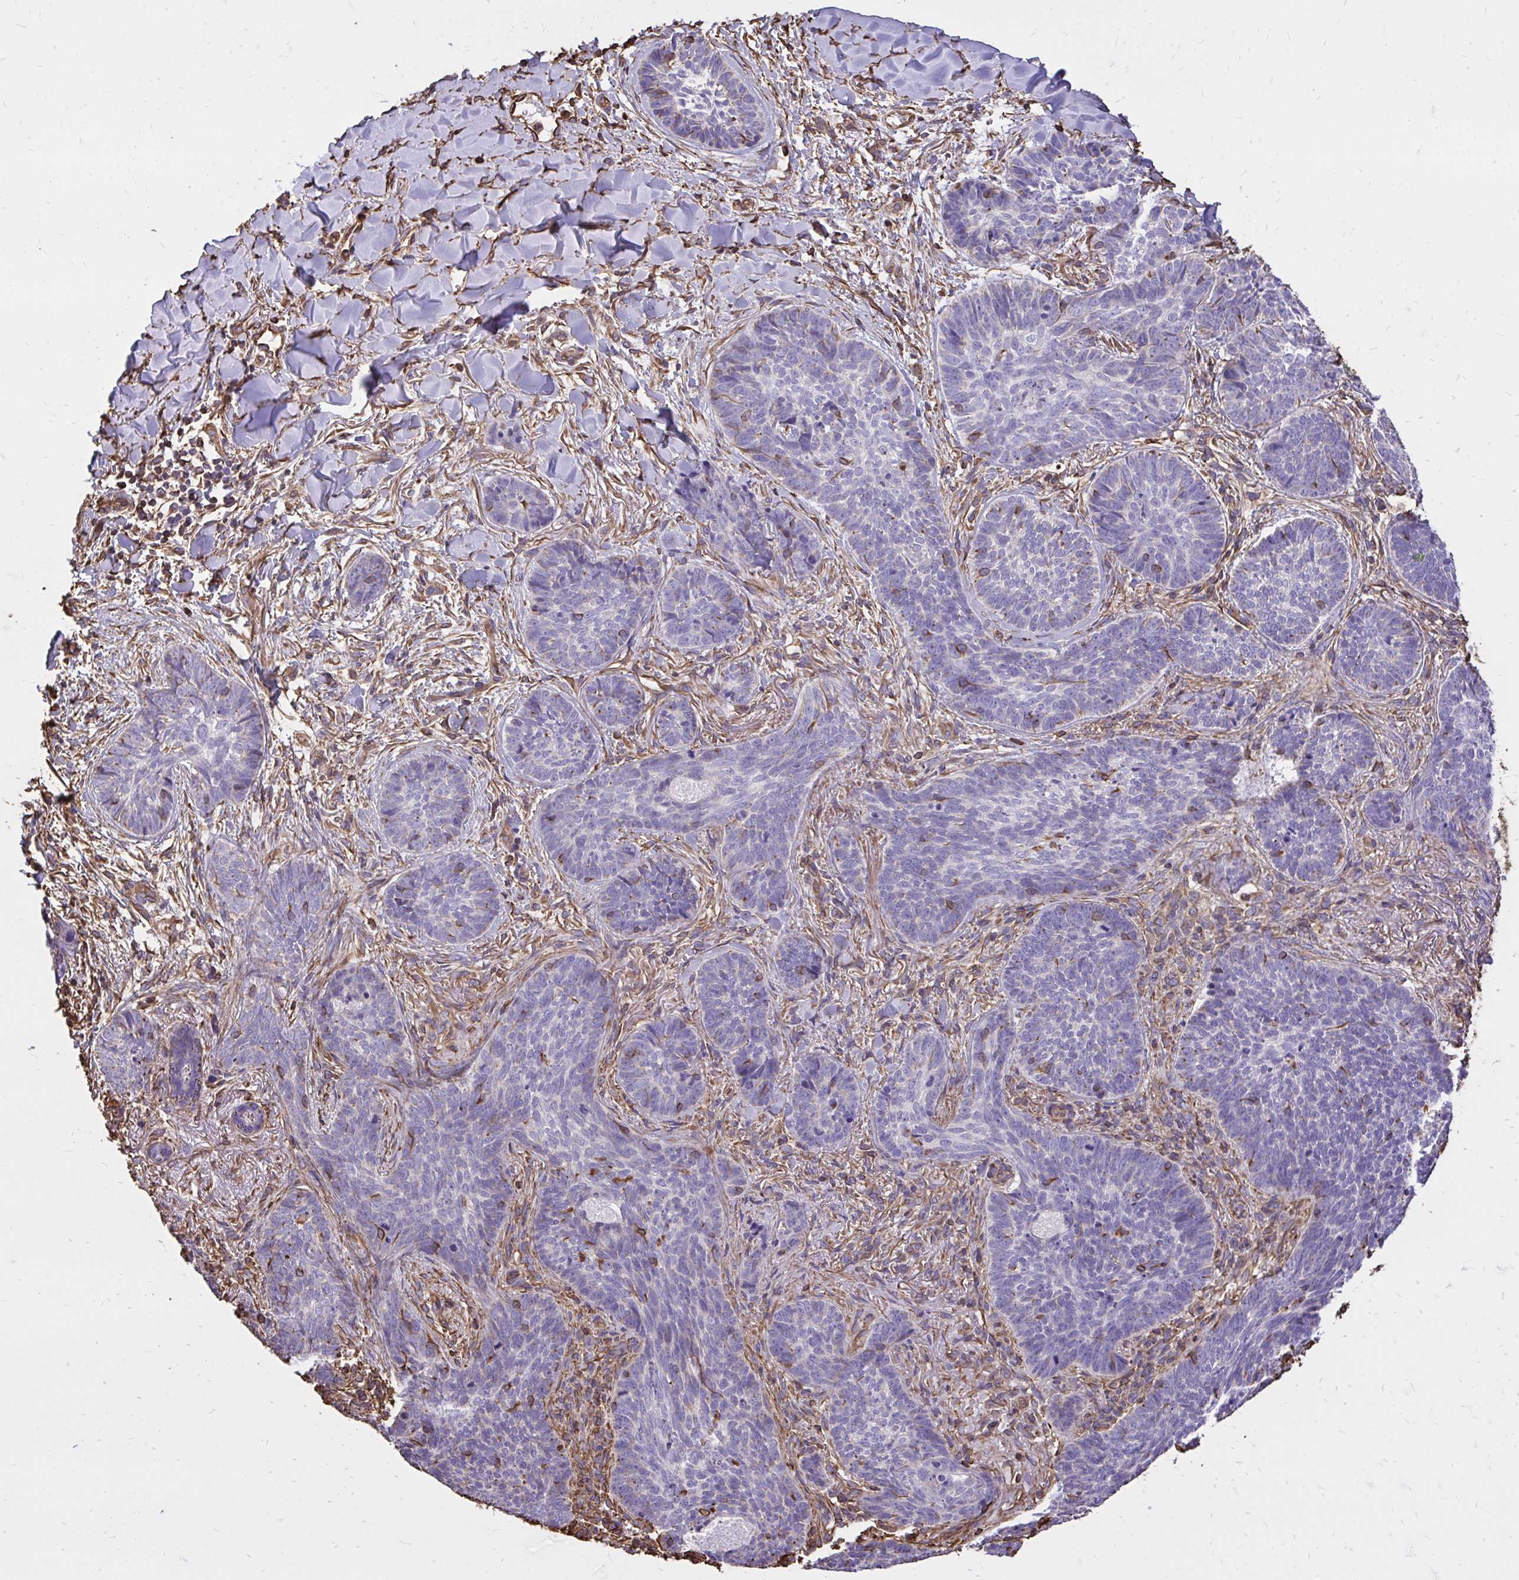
{"staining": {"intensity": "negative", "quantity": "none", "location": "none"}, "tissue": "skin cancer", "cell_type": "Tumor cells", "image_type": "cancer", "snomed": [{"axis": "morphology", "description": "Basal cell carcinoma"}, {"axis": "topography", "description": "Skin"}, {"axis": "topography", "description": "Skin of face"}], "caption": "High power microscopy histopathology image of an immunohistochemistry (IHC) histopathology image of skin cancer, revealing no significant staining in tumor cells.", "gene": "RNF103", "patient": {"sex": "male", "age": 88}}